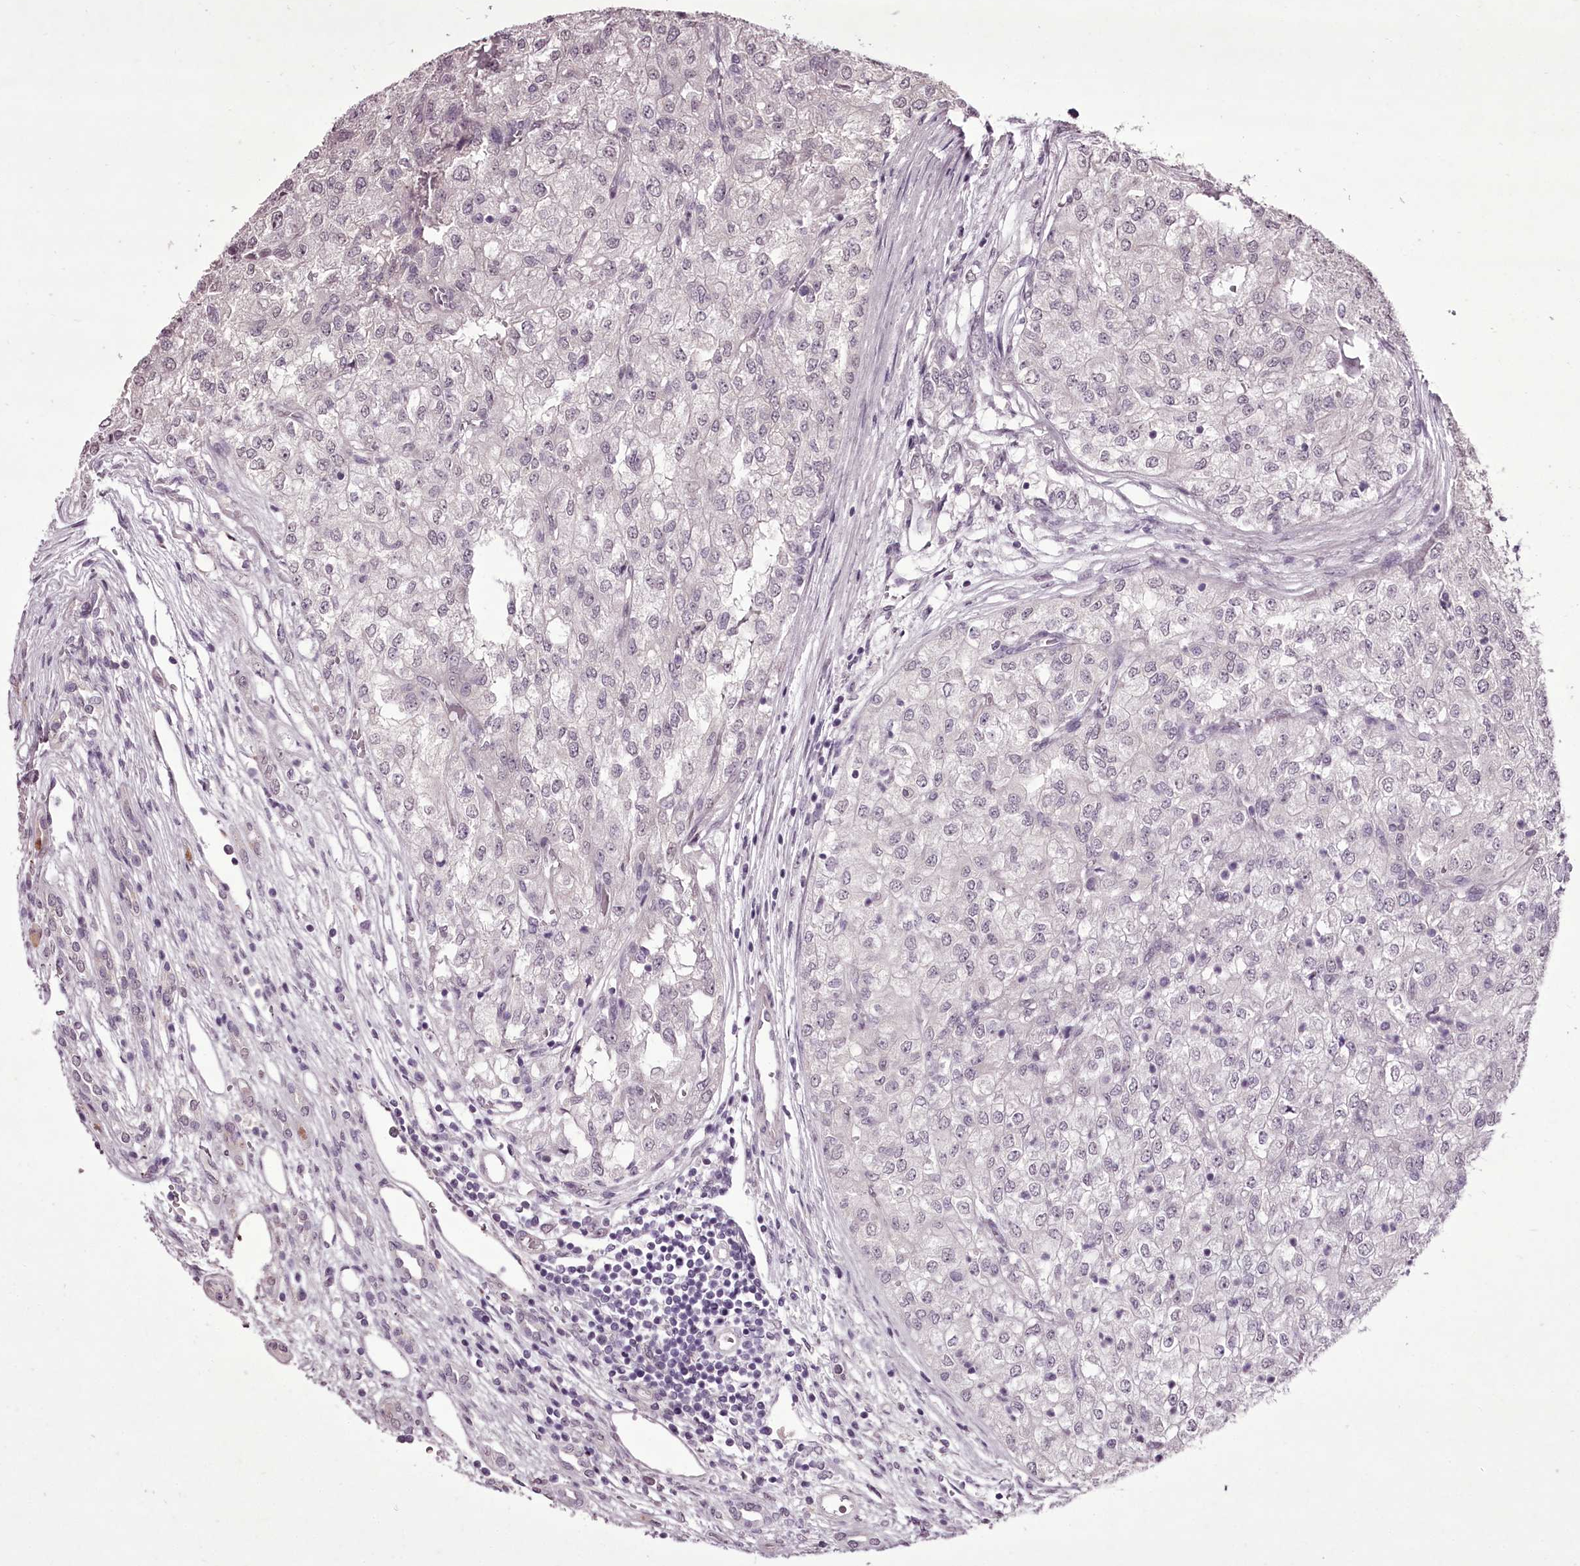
{"staining": {"intensity": "negative", "quantity": "none", "location": "none"}, "tissue": "renal cancer", "cell_type": "Tumor cells", "image_type": "cancer", "snomed": [{"axis": "morphology", "description": "Adenocarcinoma, NOS"}, {"axis": "topography", "description": "Kidney"}], "caption": "Immunohistochemical staining of human renal adenocarcinoma reveals no significant positivity in tumor cells. (Stains: DAB immunohistochemistry with hematoxylin counter stain, Microscopy: brightfield microscopy at high magnification).", "gene": "C1orf56", "patient": {"sex": "female", "age": 54}}